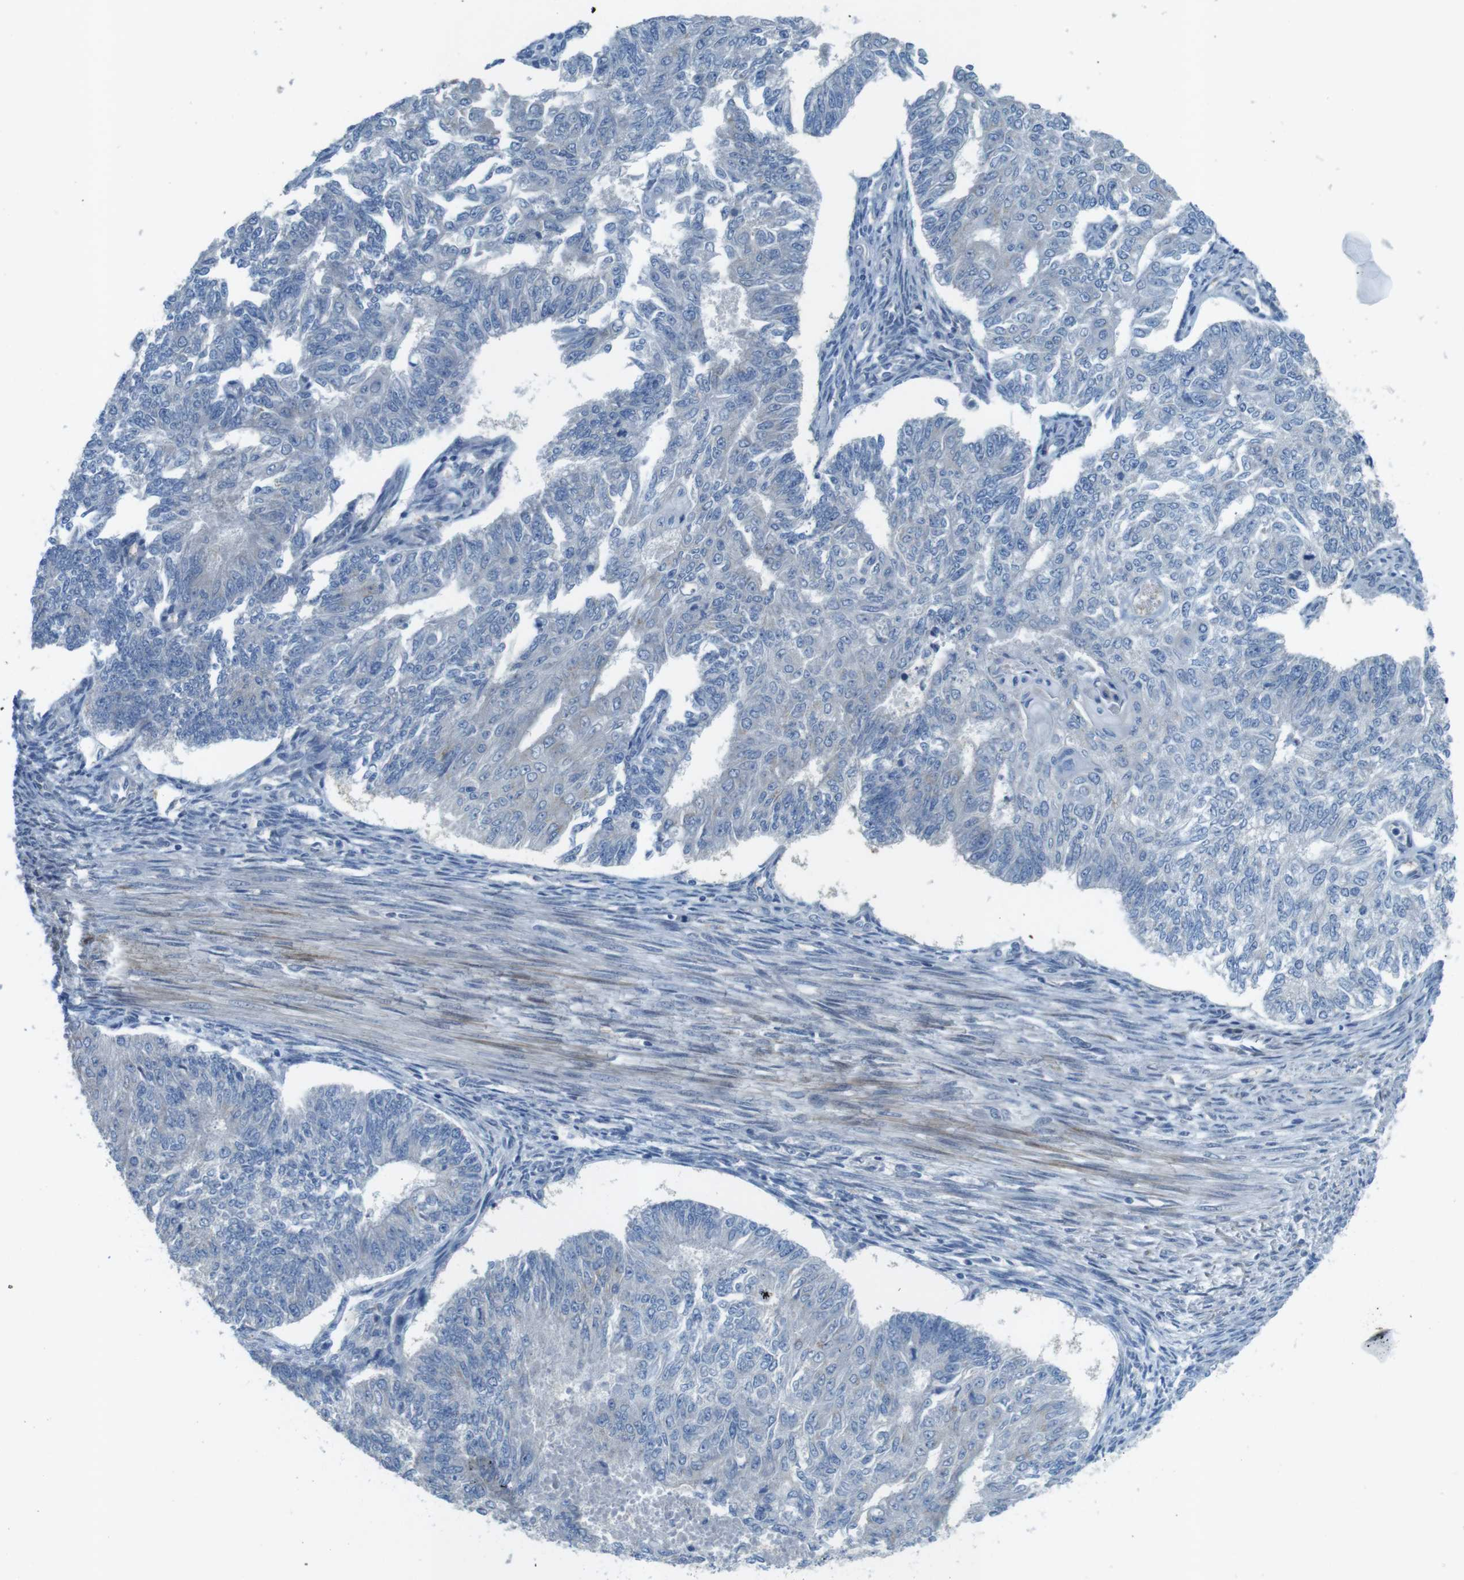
{"staining": {"intensity": "negative", "quantity": "none", "location": "none"}, "tissue": "endometrial cancer", "cell_type": "Tumor cells", "image_type": "cancer", "snomed": [{"axis": "morphology", "description": "Adenocarcinoma, NOS"}, {"axis": "topography", "description": "Endometrium"}], "caption": "Immunohistochemistry (IHC) micrograph of neoplastic tissue: human endometrial cancer stained with DAB reveals no significant protein expression in tumor cells.", "gene": "TYW1", "patient": {"sex": "female", "age": 32}}